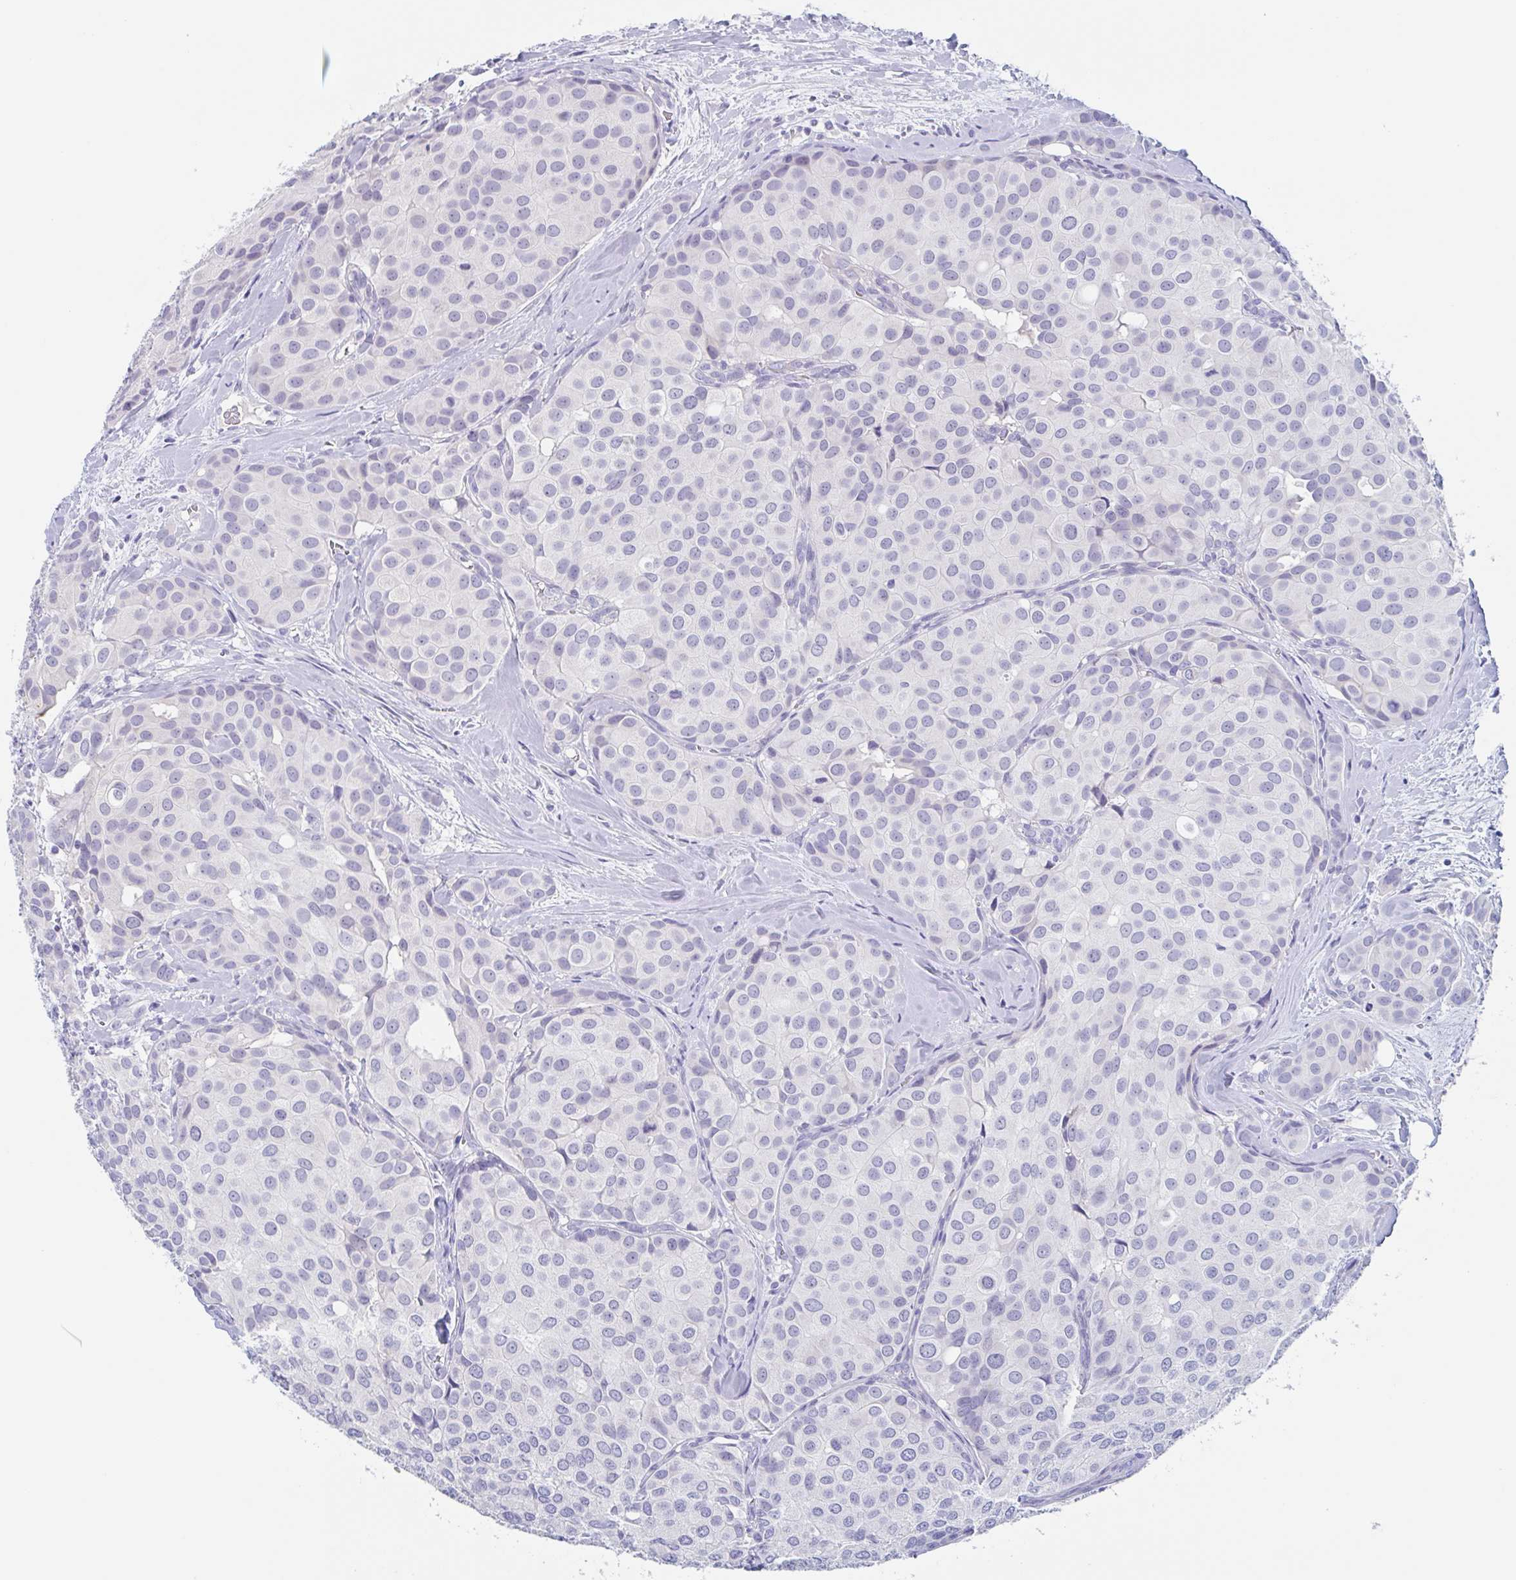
{"staining": {"intensity": "negative", "quantity": "none", "location": "none"}, "tissue": "breast cancer", "cell_type": "Tumor cells", "image_type": "cancer", "snomed": [{"axis": "morphology", "description": "Duct carcinoma"}, {"axis": "topography", "description": "Breast"}], "caption": "High magnification brightfield microscopy of breast invasive ductal carcinoma stained with DAB (3,3'-diaminobenzidine) (brown) and counterstained with hematoxylin (blue): tumor cells show no significant expression.", "gene": "NOXRED1", "patient": {"sex": "female", "age": 70}}